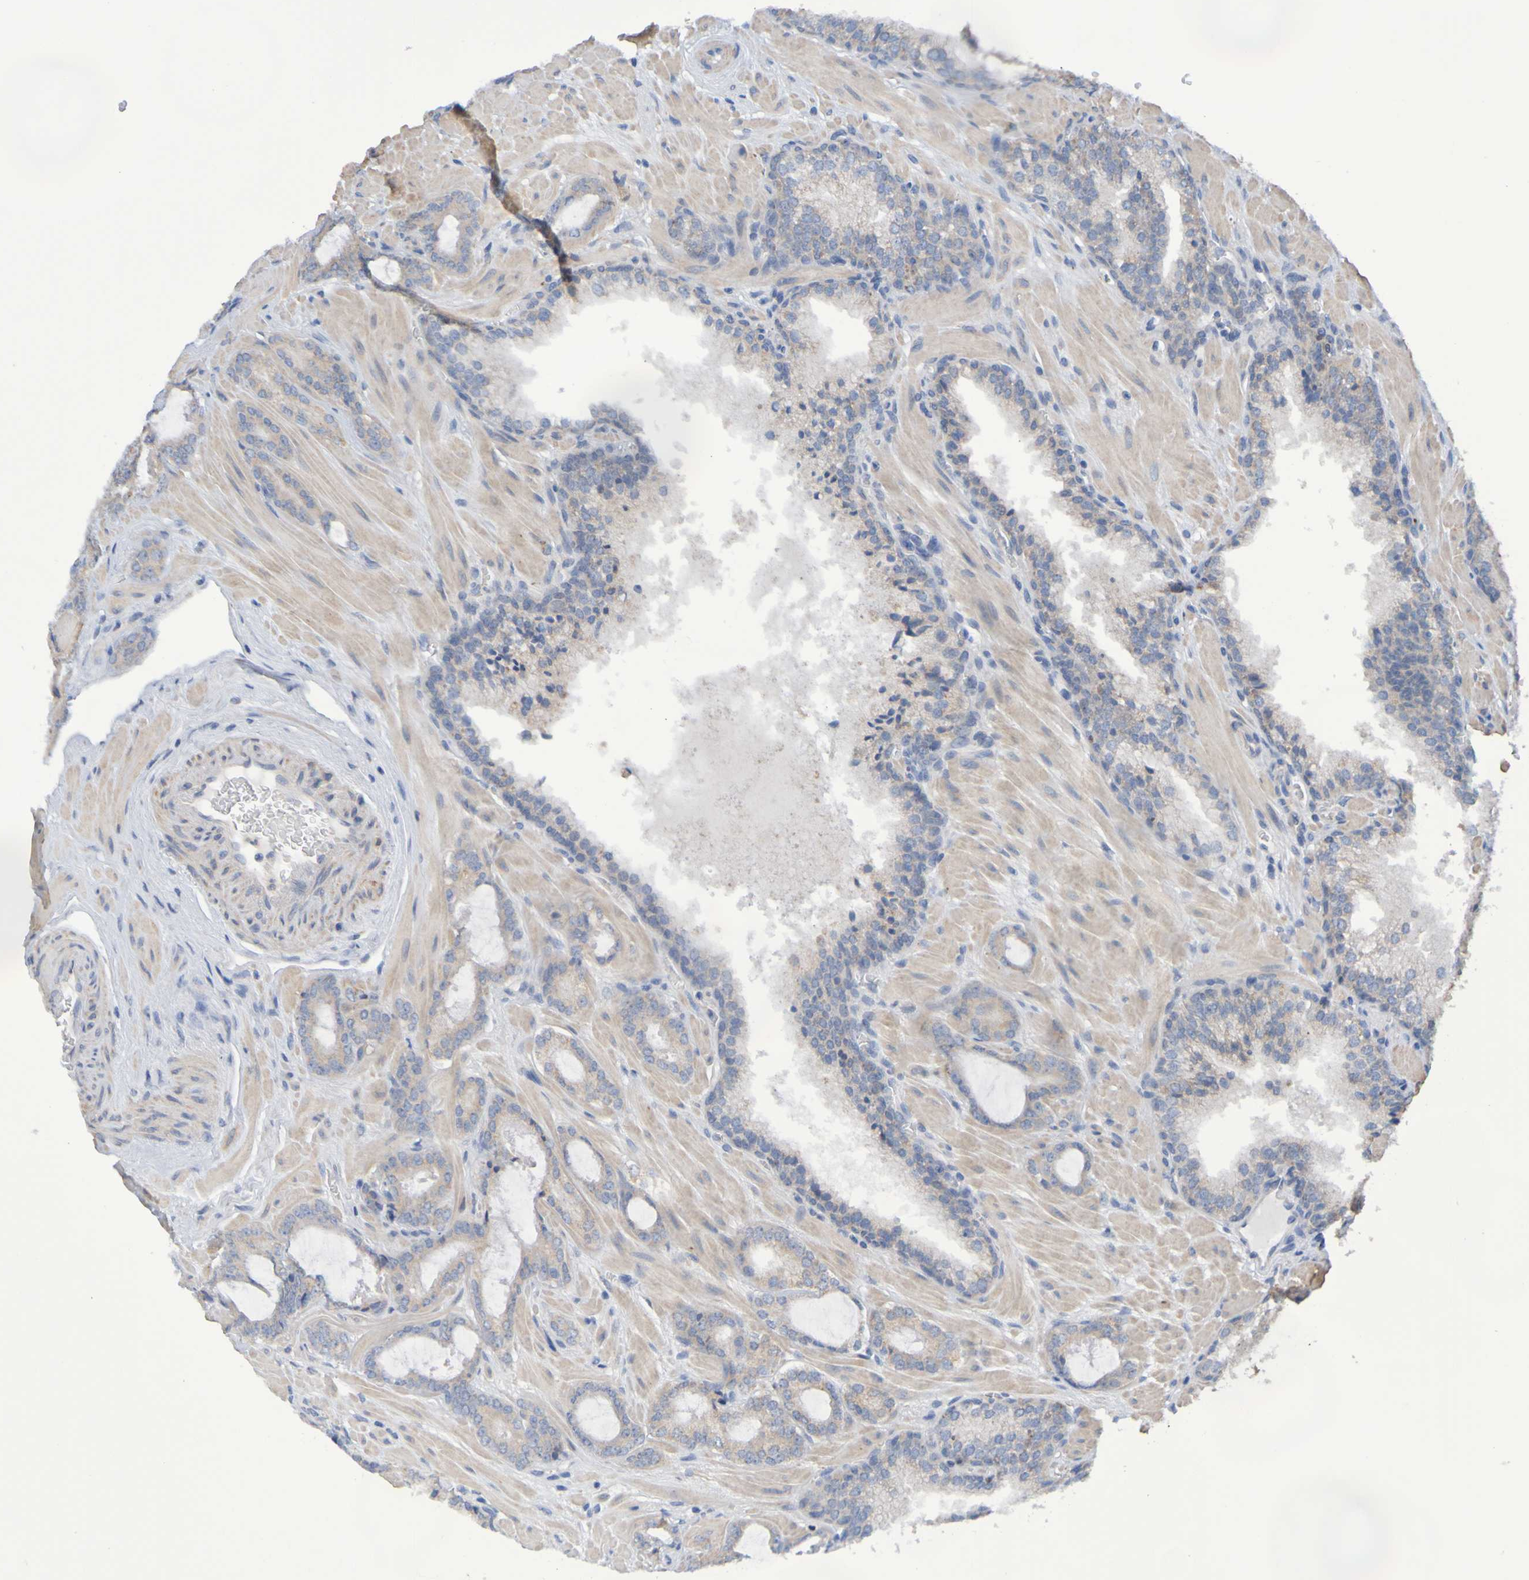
{"staining": {"intensity": "weak", "quantity": ">75%", "location": "cytoplasmic/membranous"}, "tissue": "prostate cancer", "cell_type": "Tumor cells", "image_type": "cancer", "snomed": [{"axis": "morphology", "description": "Adenocarcinoma, Low grade"}, {"axis": "topography", "description": "Prostate"}], "caption": "An immunohistochemistry micrograph of neoplastic tissue is shown. Protein staining in brown highlights weak cytoplasmic/membranous positivity in prostate low-grade adenocarcinoma within tumor cells.", "gene": "CLDN18", "patient": {"sex": "male", "age": 63}}